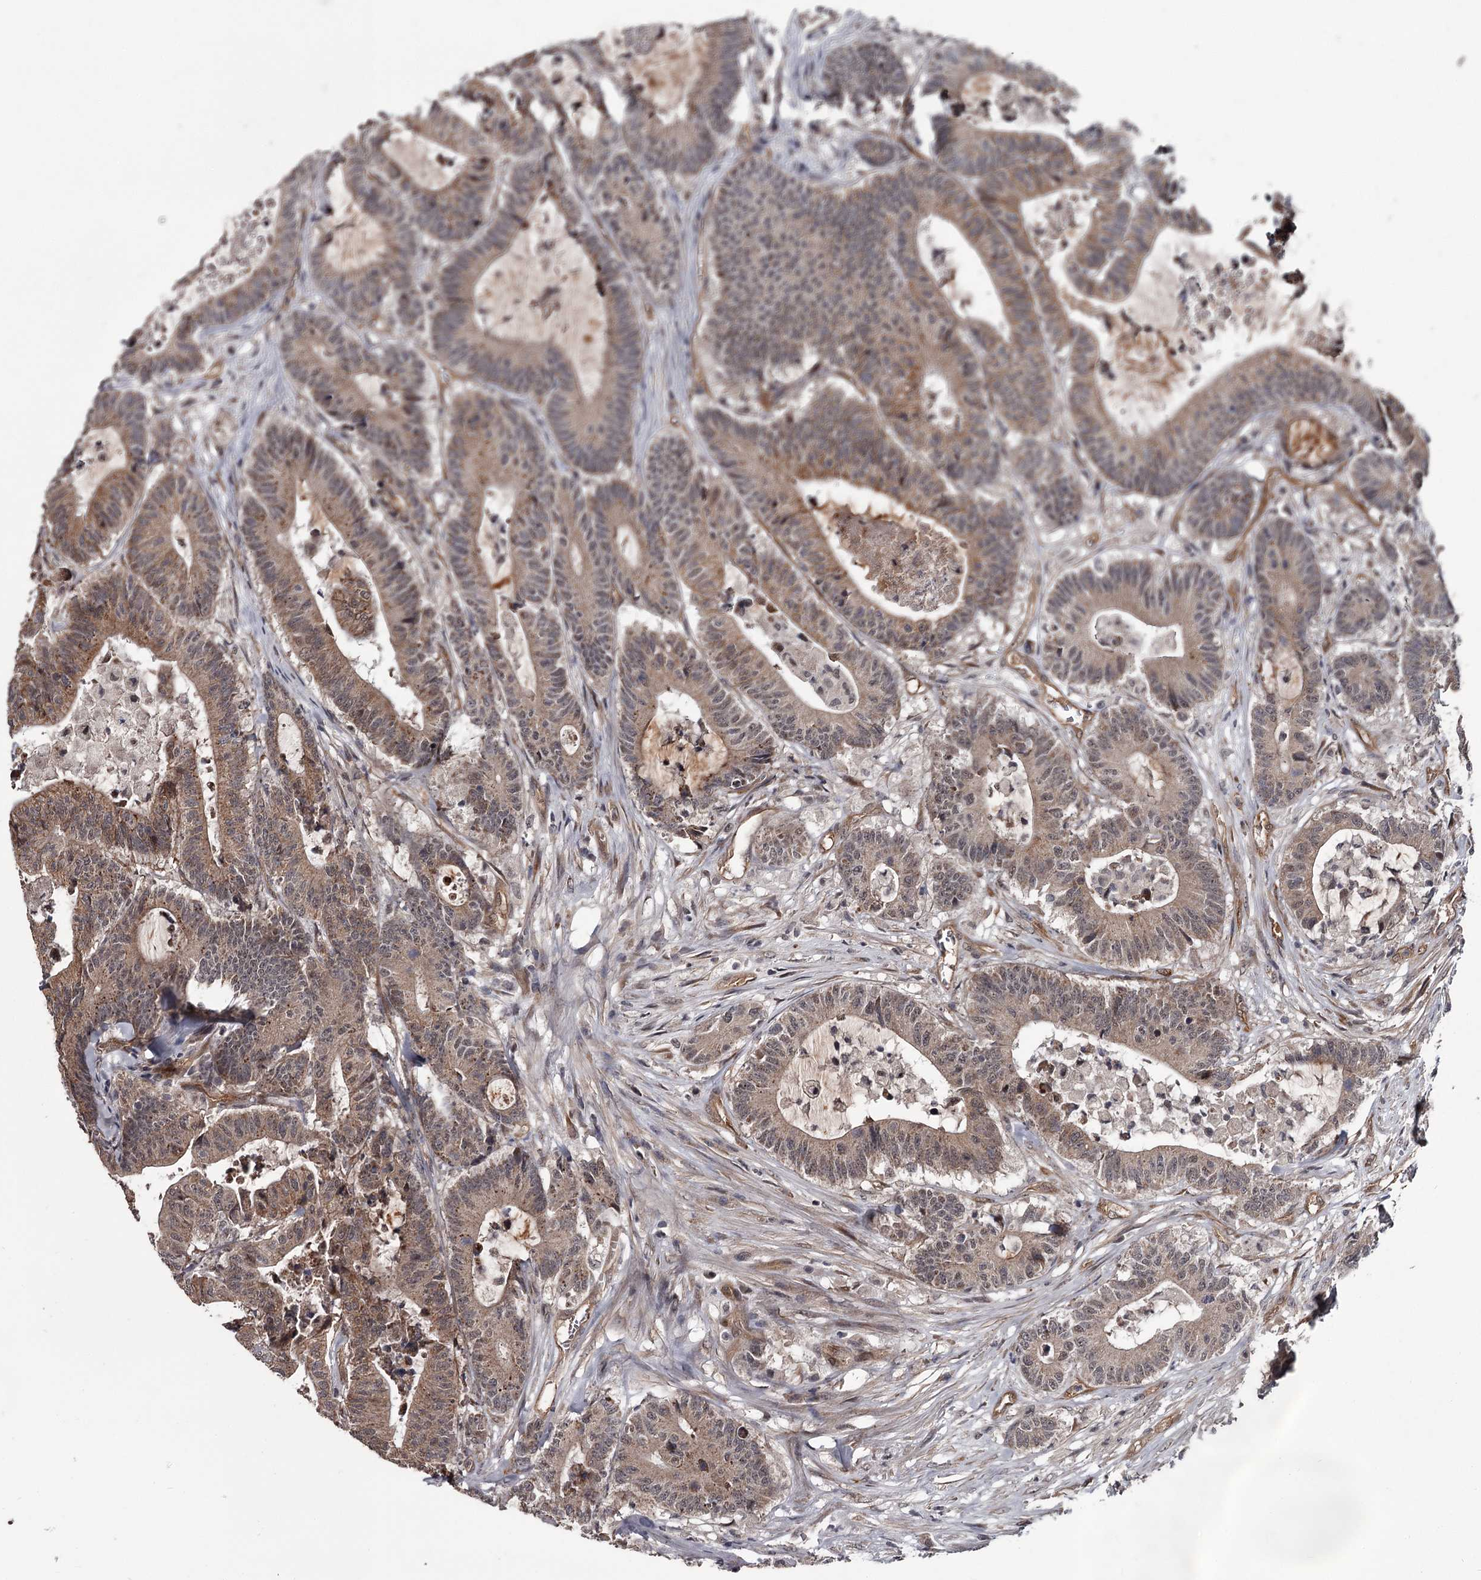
{"staining": {"intensity": "moderate", "quantity": ">75%", "location": "cytoplasmic/membranous"}, "tissue": "colorectal cancer", "cell_type": "Tumor cells", "image_type": "cancer", "snomed": [{"axis": "morphology", "description": "Adenocarcinoma, NOS"}, {"axis": "topography", "description": "Colon"}], "caption": "This image reveals IHC staining of colorectal cancer, with medium moderate cytoplasmic/membranous staining in about >75% of tumor cells.", "gene": "CDC42EP2", "patient": {"sex": "female", "age": 84}}